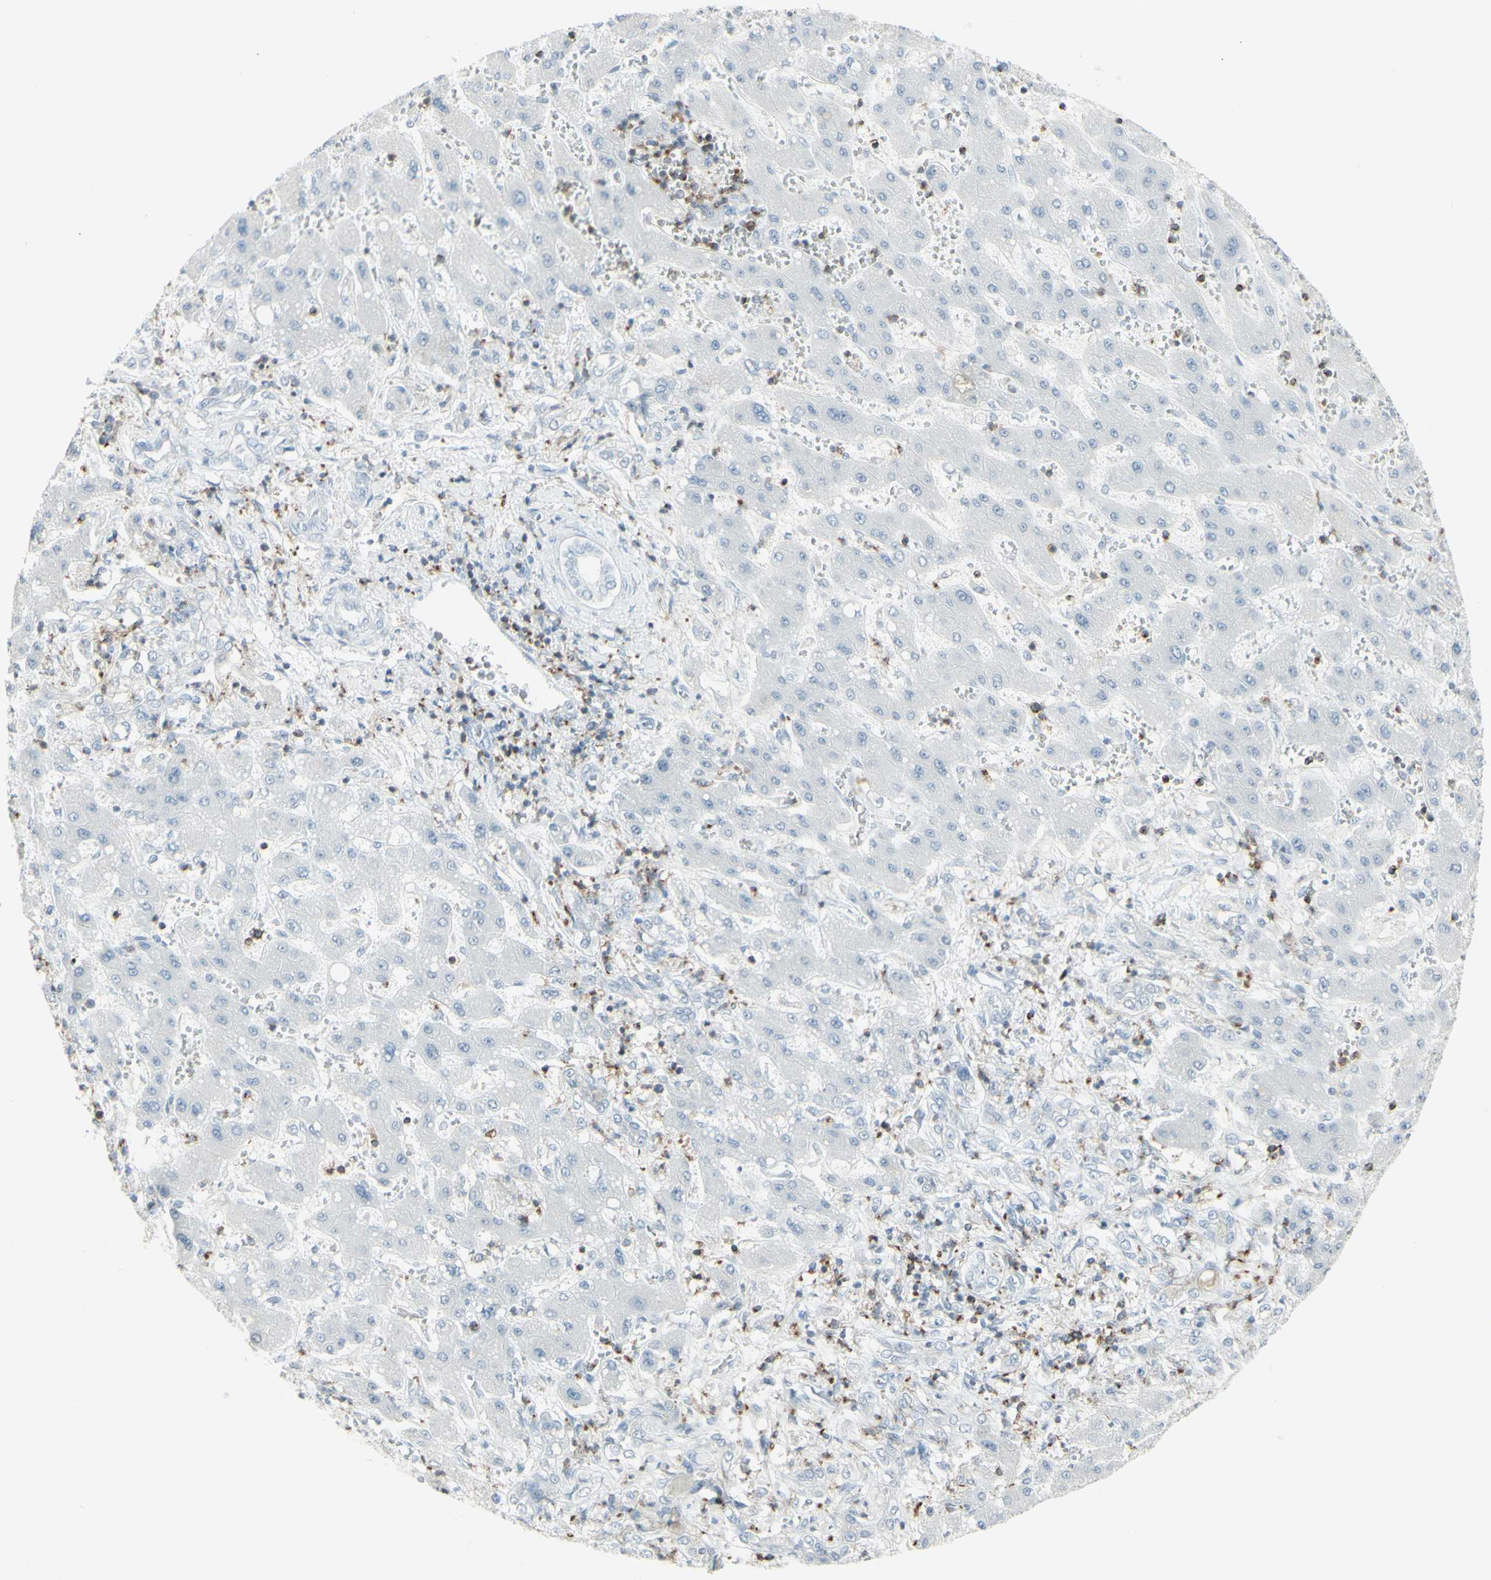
{"staining": {"intensity": "negative", "quantity": "none", "location": "none"}, "tissue": "liver cancer", "cell_type": "Tumor cells", "image_type": "cancer", "snomed": [{"axis": "morphology", "description": "Cholangiocarcinoma"}, {"axis": "topography", "description": "Liver"}], "caption": "The micrograph demonstrates no staining of tumor cells in liver cholangiocarcinoma. Nuclei are stained in blue.", "gene": "NRG1", "patient": {"sex": "male", "age": 50}}